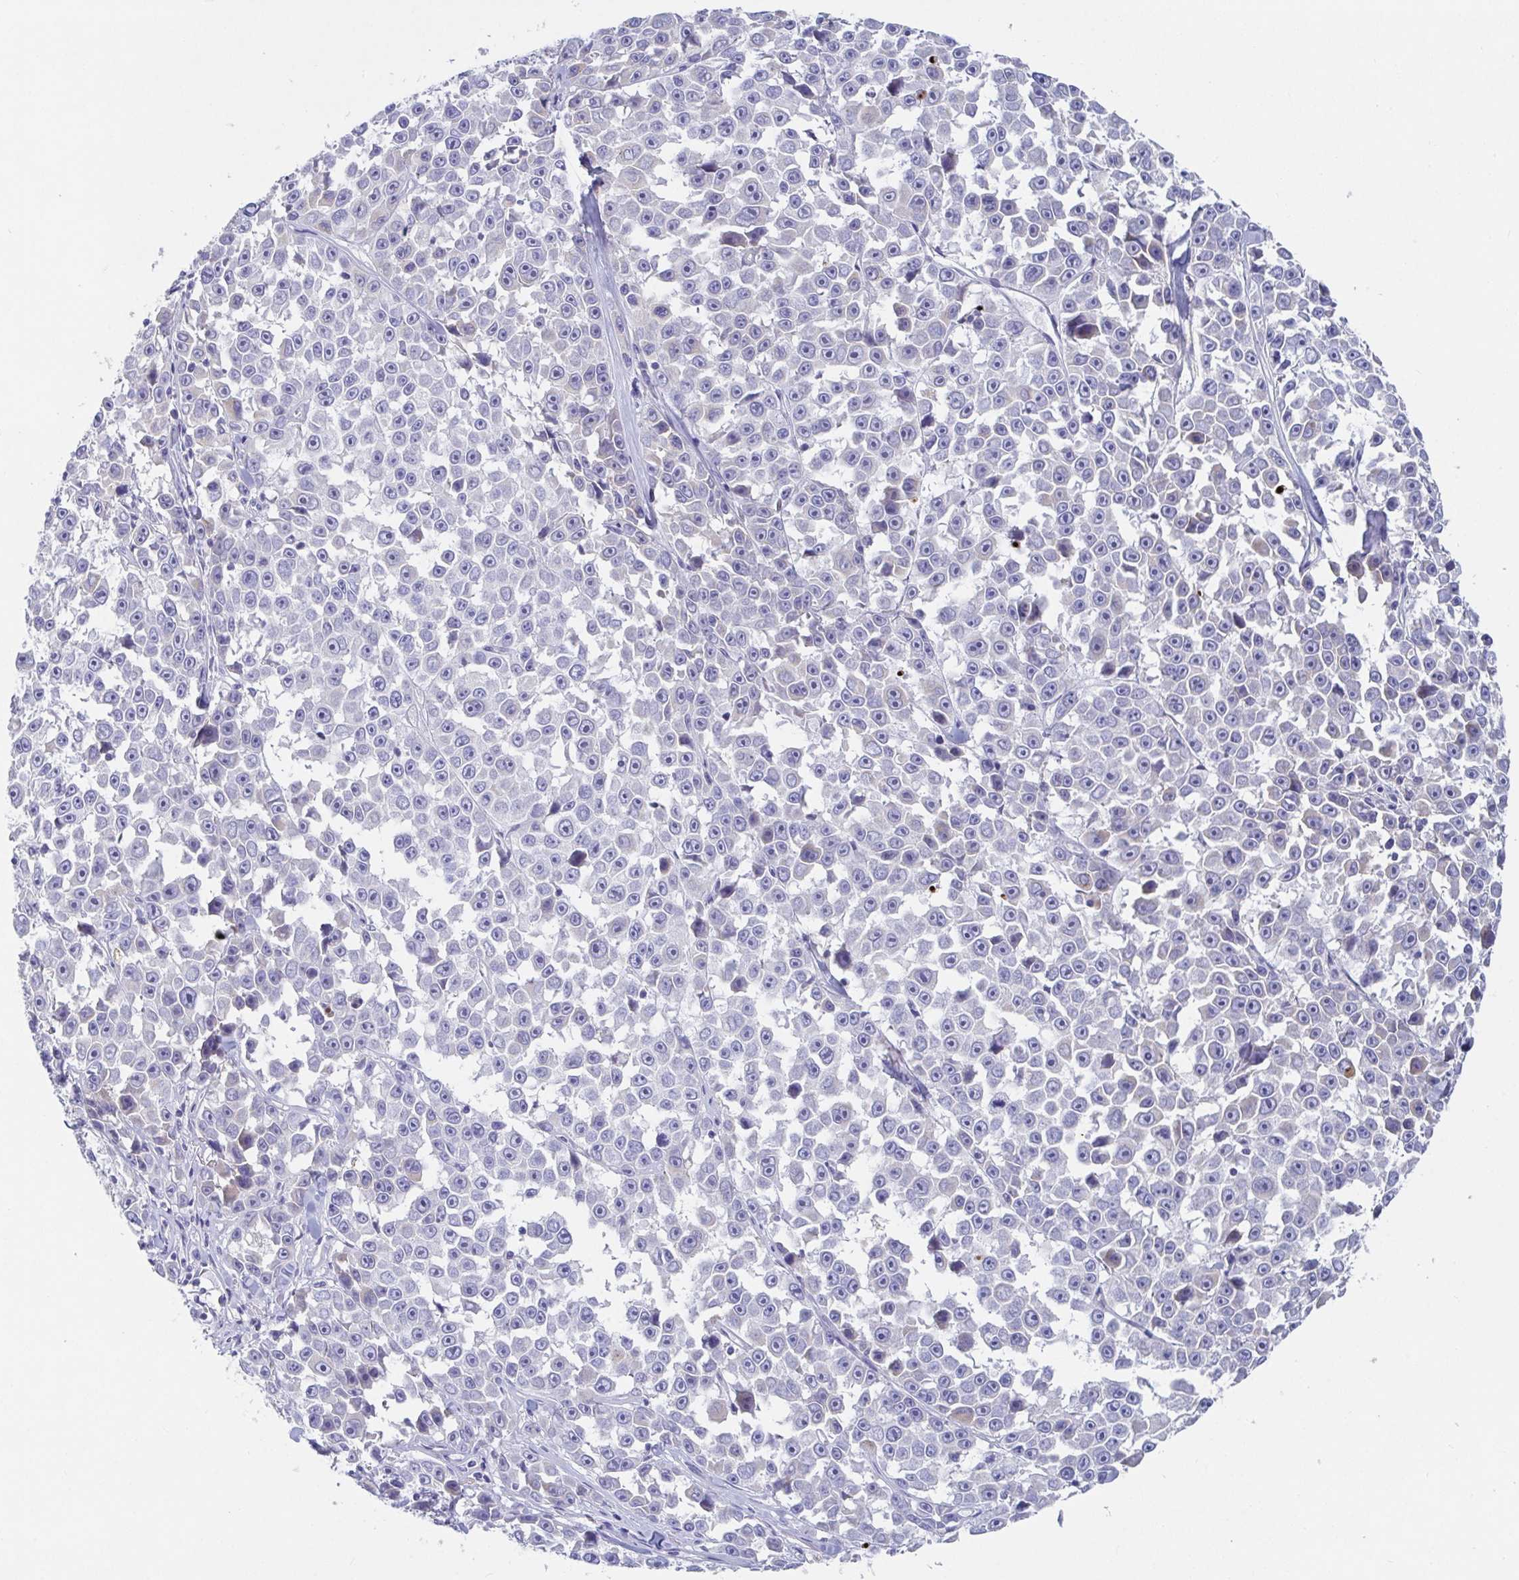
{"staining": {"intensity": "negative", "quantity": "none", "location": "none"}, "tissue": "melanoma", "cell_type": "Tumor cells", "image_type": "cancer", "snomed": [{"axis": "morphology", "description": "Malignant melanoma, NOS"}, {"axis": "topography", "description": "Skin"}], "caption": "IHC micrograph of neoplastic tissue: human malignant melanoma stained with DAB displays no significant protein positivity in tumor cells.", "gene": "ZNF561", "patient": {"sex": "female", "age": 66}}